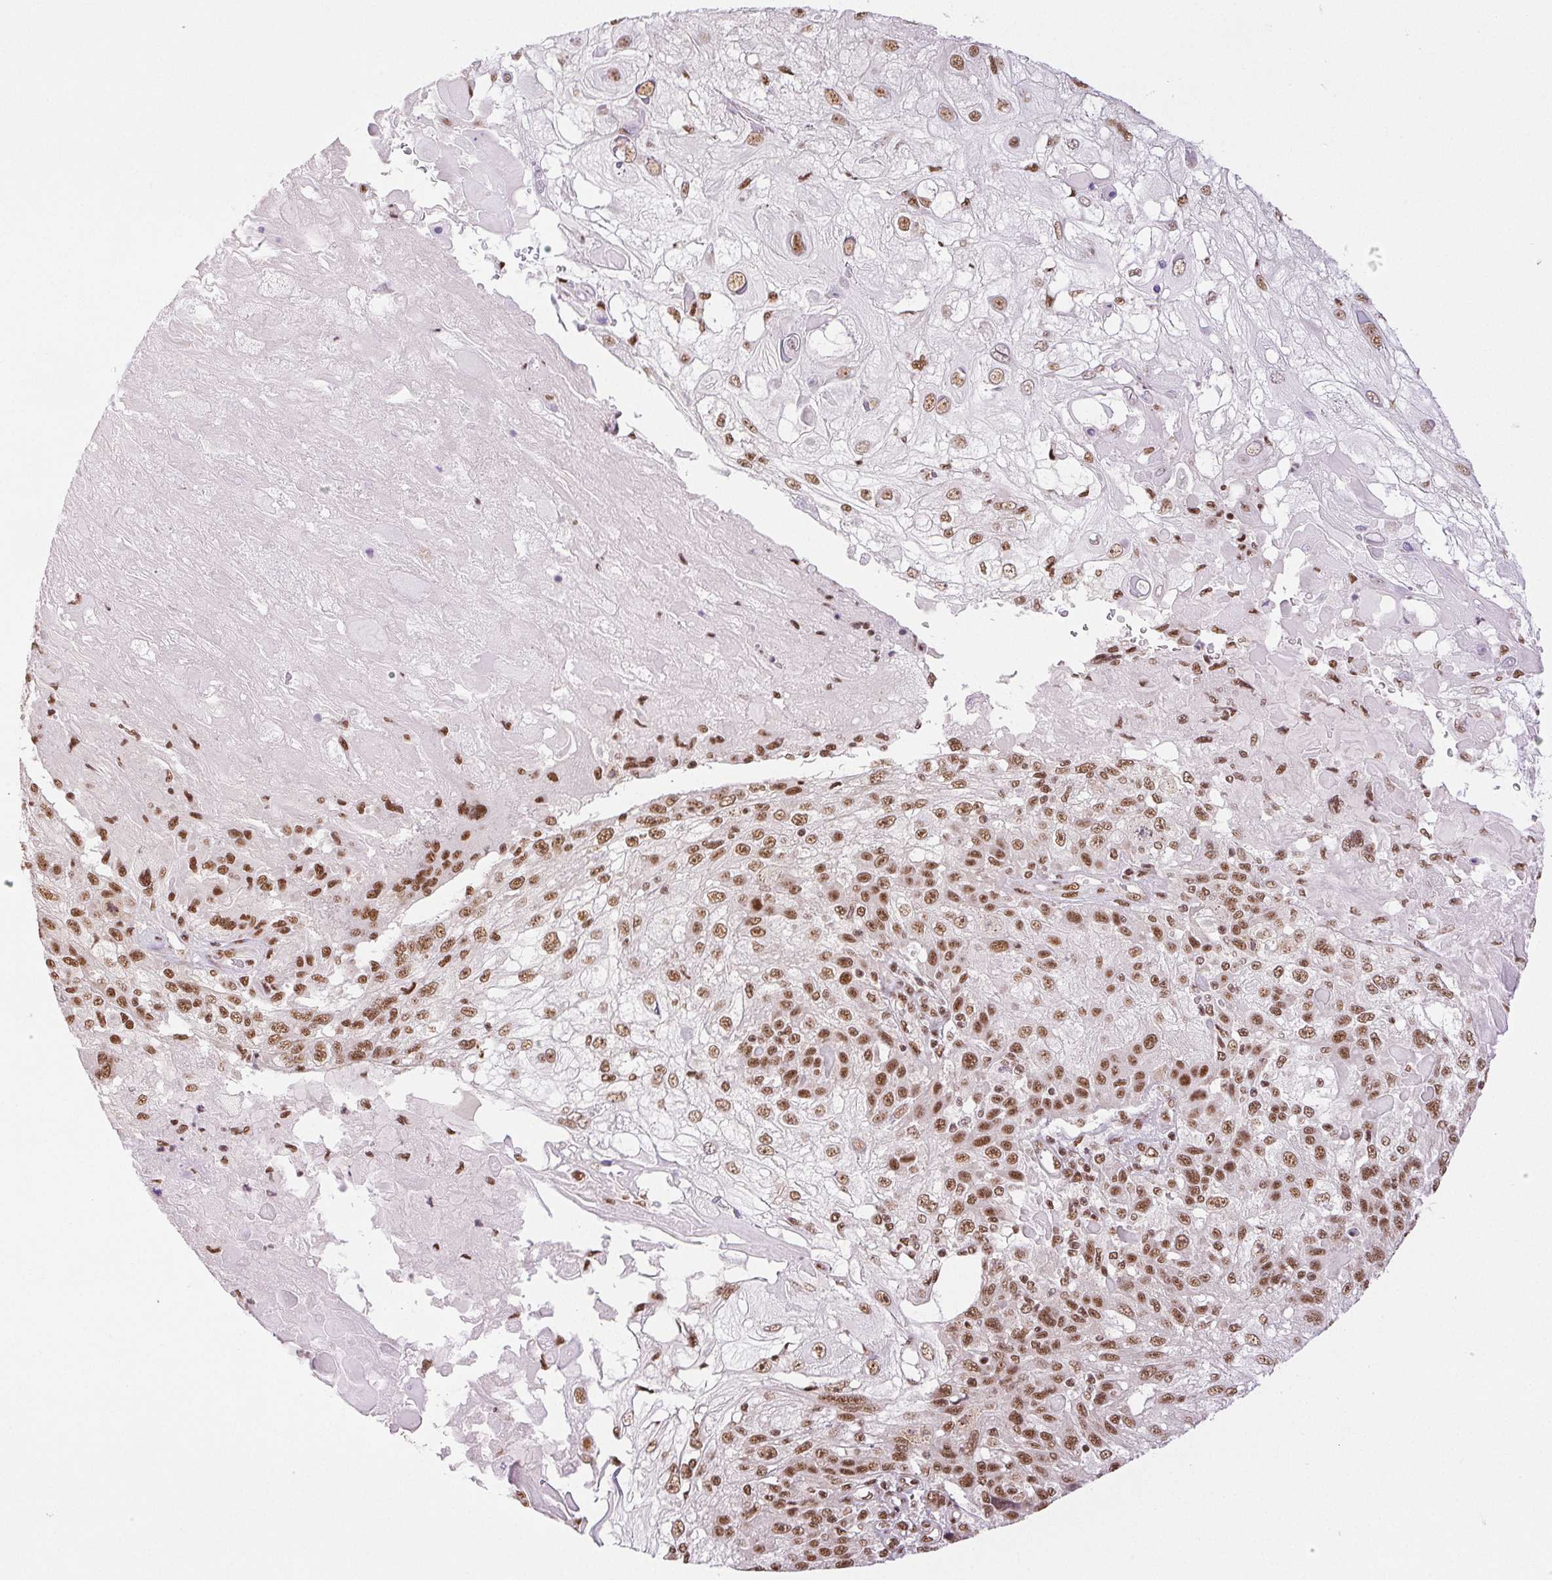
{"staining": {"intensity": "moderate", "quantity": ">75%", "location": "nuclear"}, "tissue": "skin cancer", "cell_type": "Tumor cells", "image_type": "cancer", "snomed": [{"axis": "morphology", "description": "Normal tissue, NOS"}, {"axis": "morphology", "description": "Squamous cell carcinoma, NOS"}, {"axis": "topography", "description": "Skin"}], "caption": "This image displays immunohistochemistry (IHC) staining of human skin squamous cell carcinoma, with medium moderate nuclear staining in approximately >75% of tumor cells.", "gene": "IK", "patient": {"sex": "female", "age": 83}}